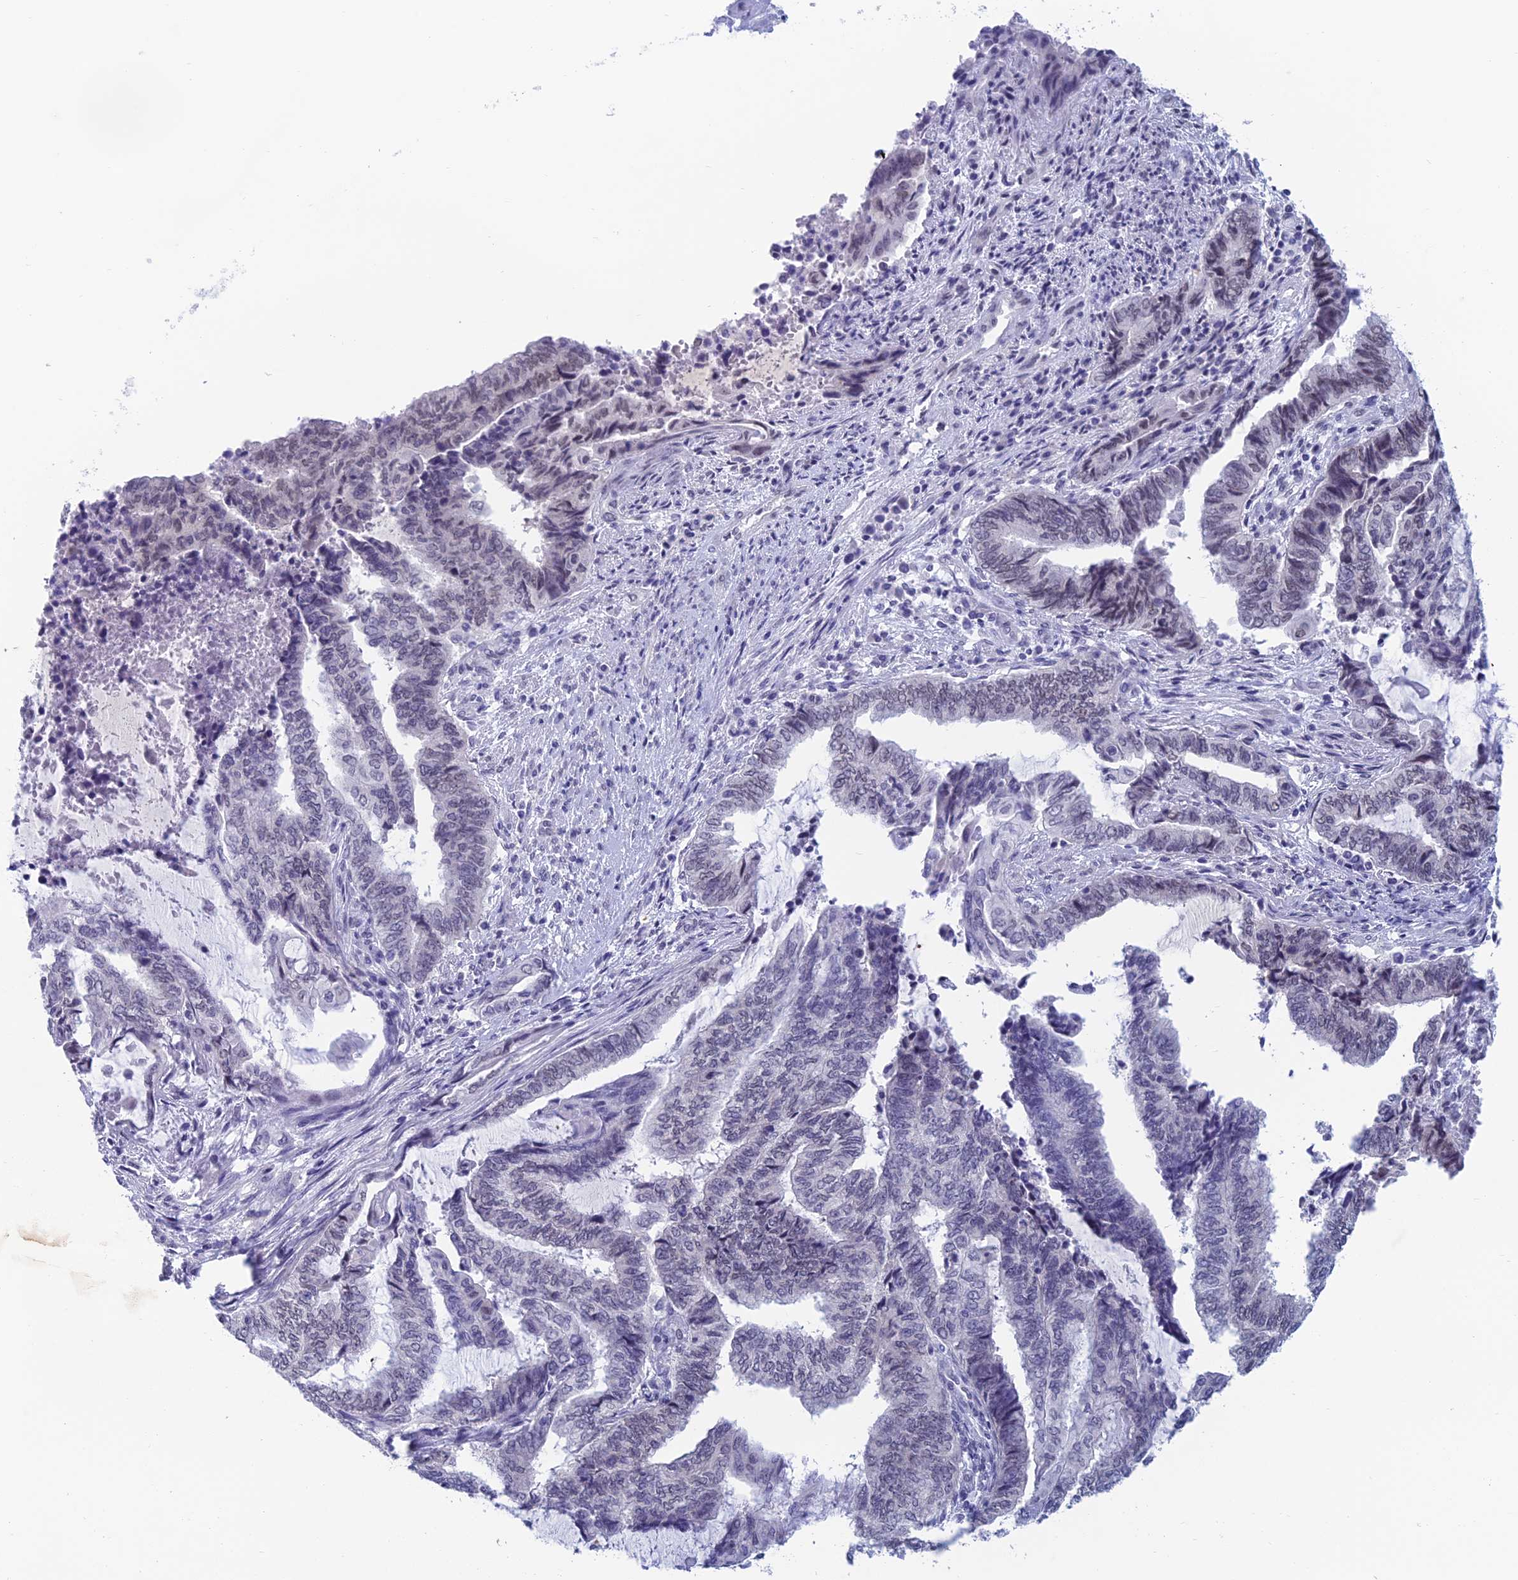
{"staining": {"intensity": "weak", "quantity": "<25%", "location": "nuclear"}, "tissue": "endometrial cancer", "cell_type": "Tumor cells", "image_type": "cancer", "snomed": [{"axis": "morphology", "description": "Adenocarcinoma, NOS"}, {"axis": "topography", "description": "Uterus"}, {"axis": "topography", "description": "Endometrium"}], "caption": "This is a micrograph of immunohistochemistry staining of adenocarcinoma (endometrial), which shows no positivity in tumor cells.", "gene": "NABP2", "patient": {"sex": "female", "age": 70}}